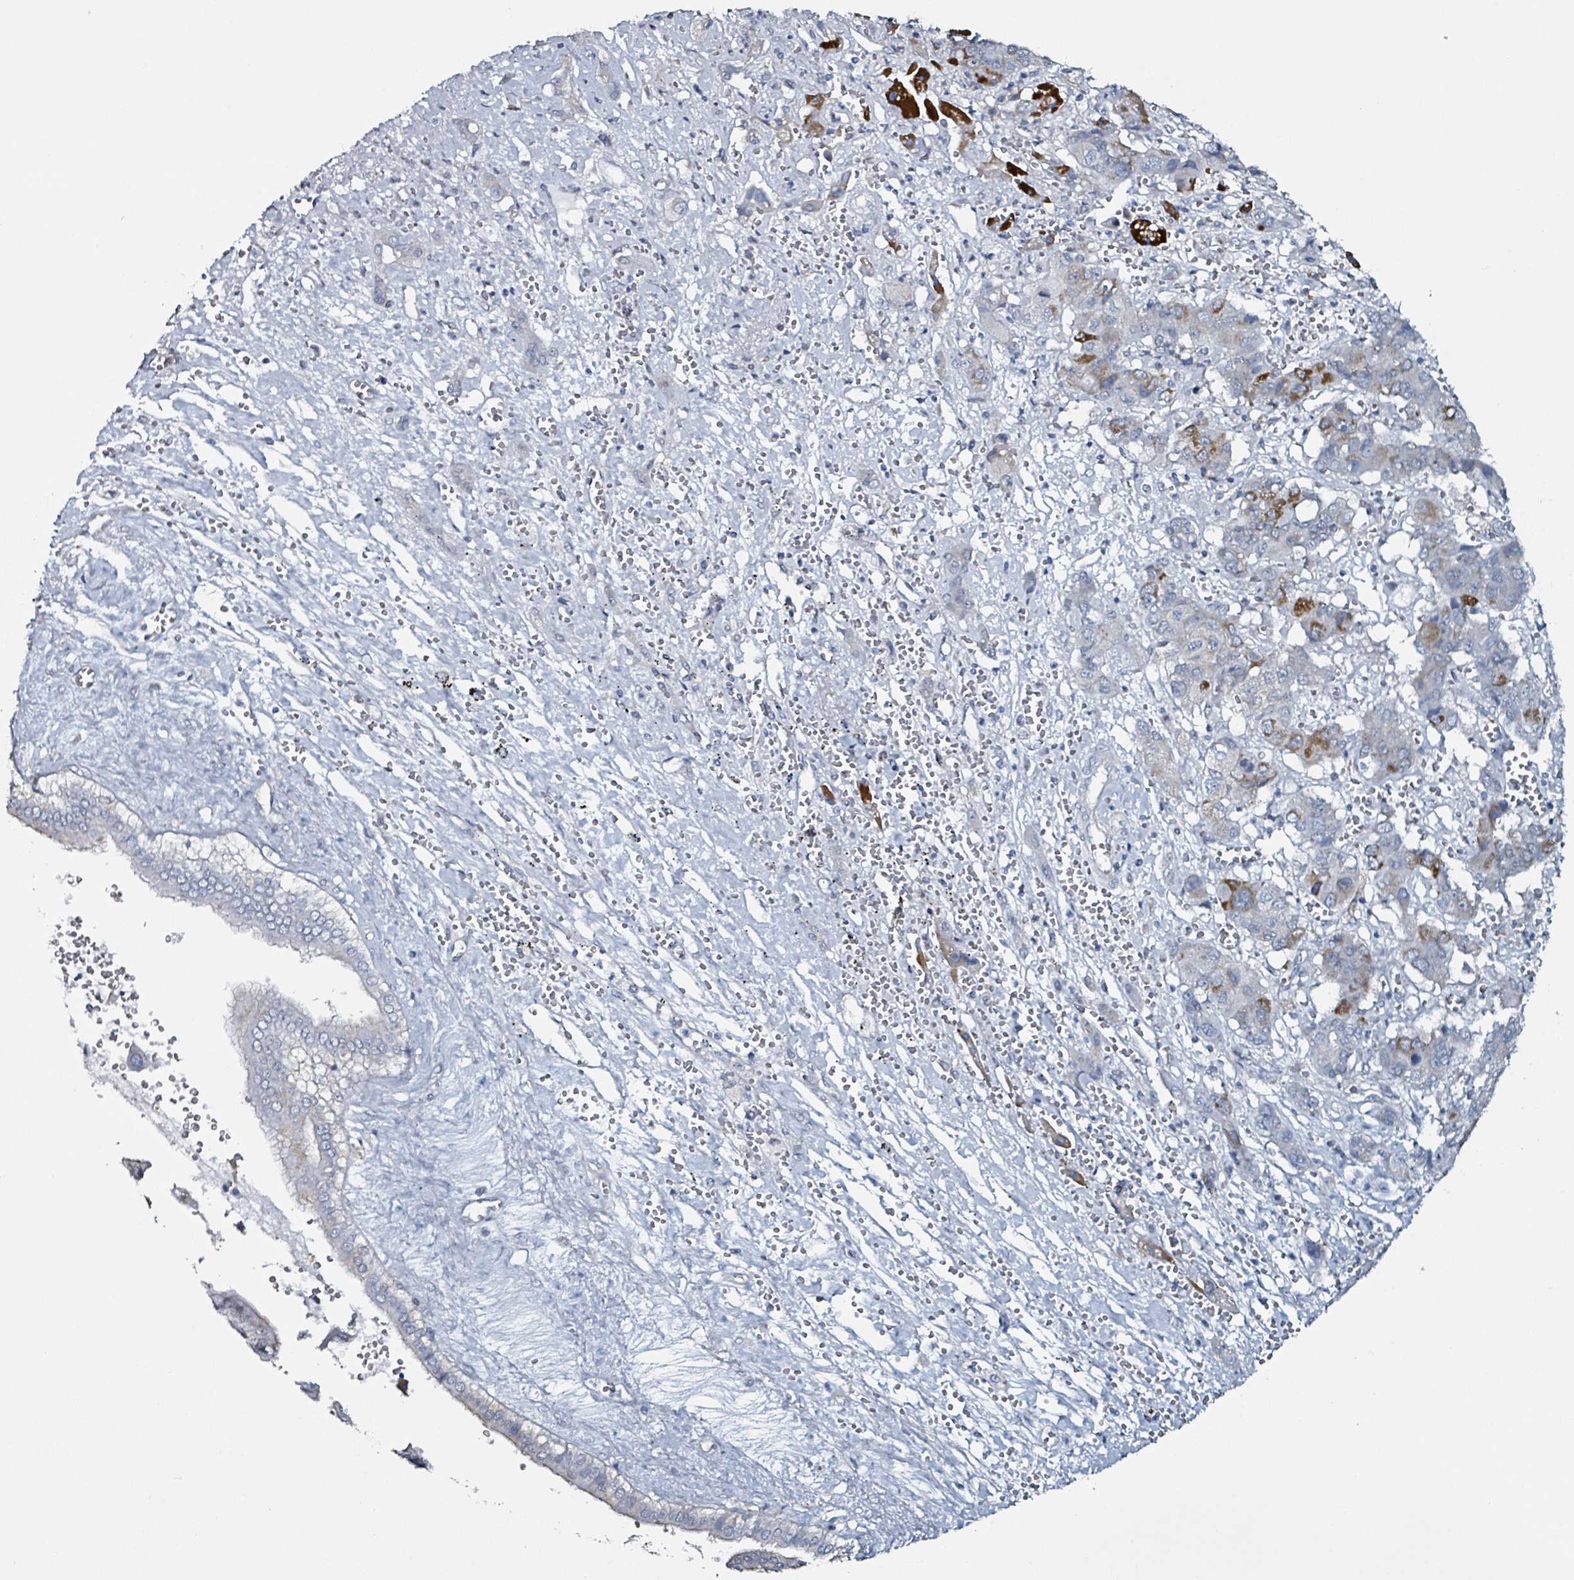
{"staining": {"intensity": "strong", "quantity": "<25%", "location": "cytoplasmic/membranous"}, "tissue": "liver cancer", "cell_type": "Tumor cells", "image_type": "cancer", "snomed": [{"axis": "morphology", "description": "Cholangiocarcinoma"}, {"axis": "topography", "description": "Liver"}], "caption": "A medium amount of strong cytoplasmic/membranous expression is identified in about <25% of tumor cells in liver cancer tissue.", "gene": "B3GAT3", "patient": {"sex": "male", "age": 67}}